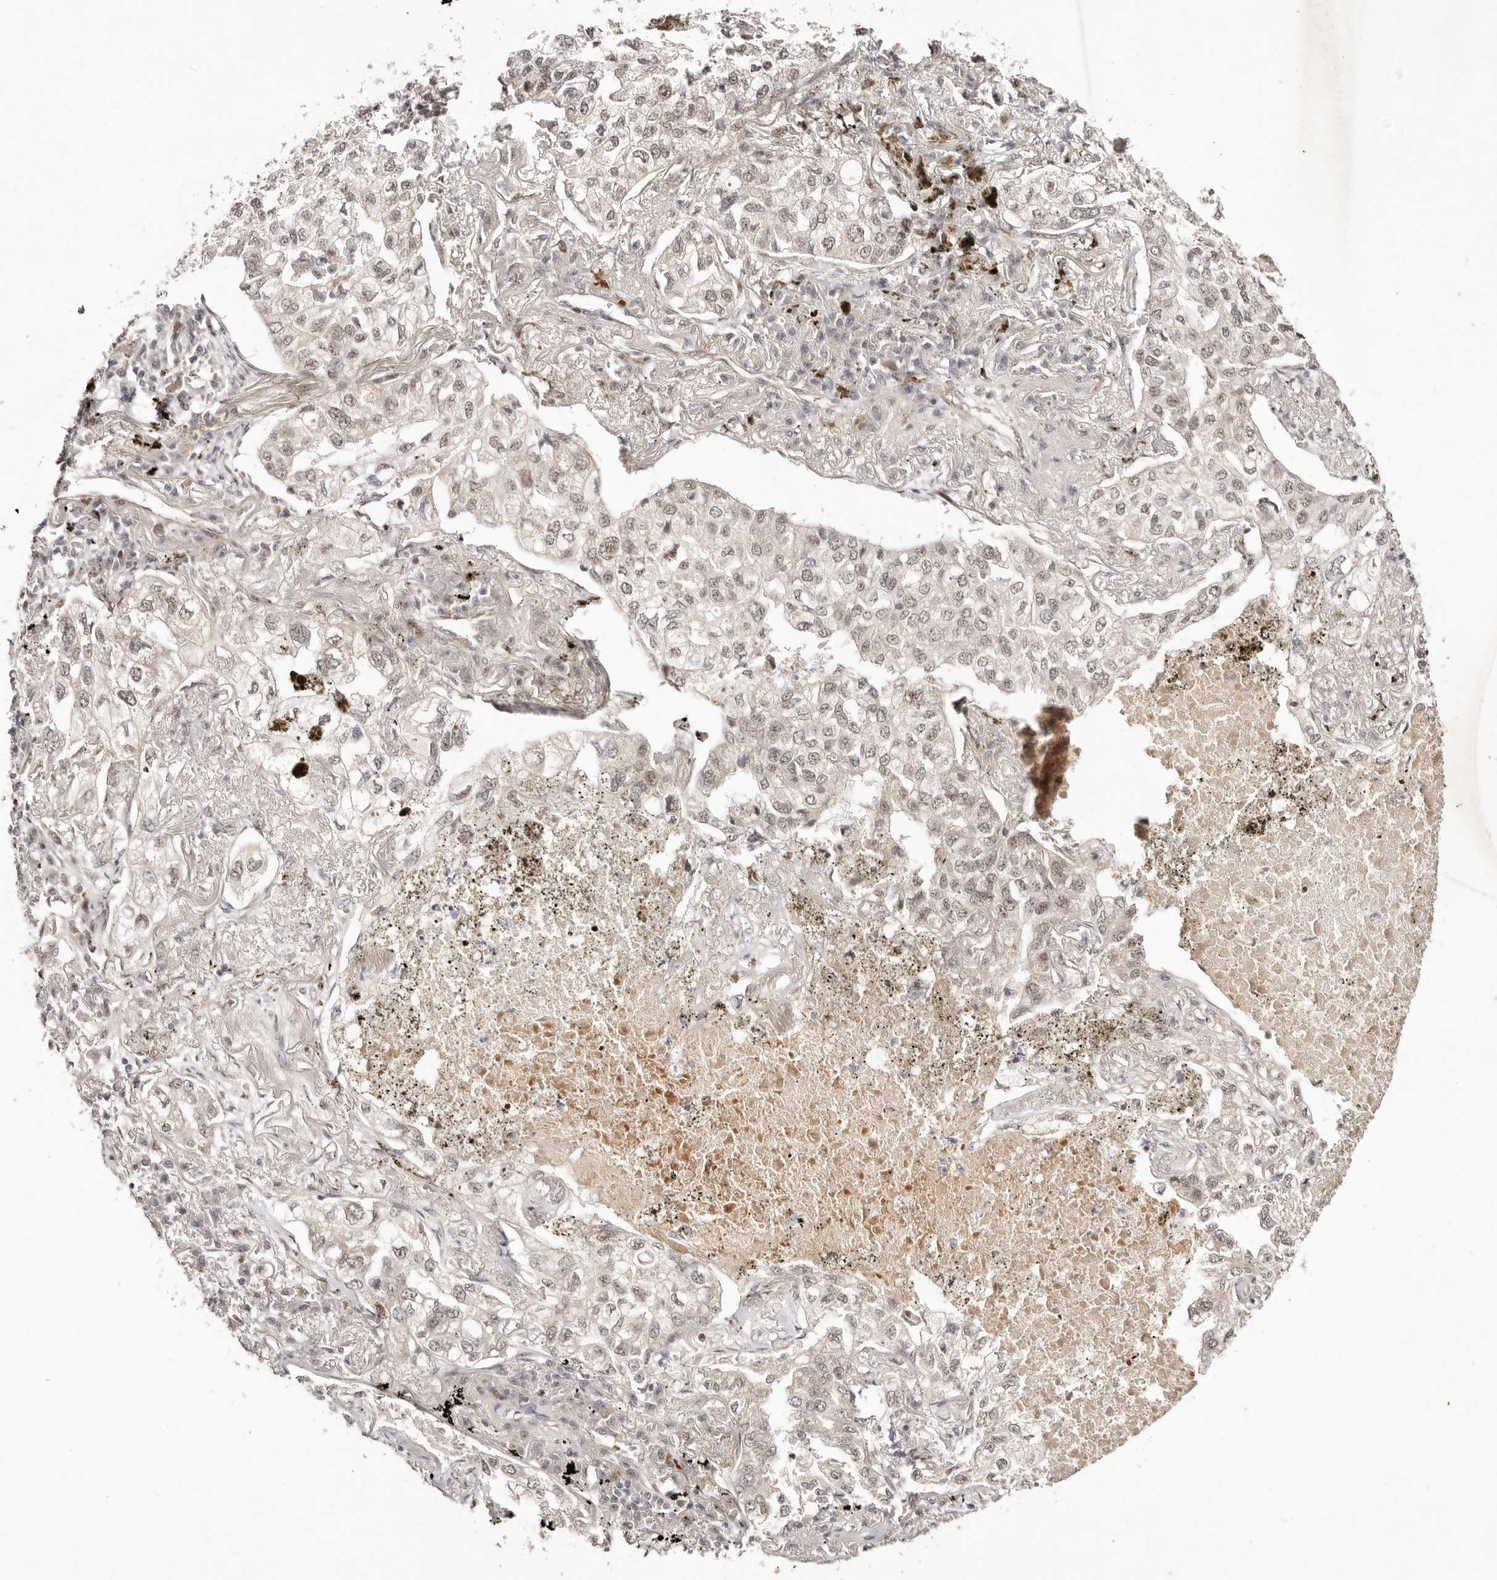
{"staining": {"intensity": "weak", "quantity": "25%-75%", "location": "nuclear"}, "tissue": "lung cancer", "cell_type": "Tumor cells", "image_type": "cancer", "snomed": [{"axis": "morphology", "description": "Adenocarcinoma, NOS"}, {"axis": "topography", "description": "Lung"}], "caption": "Protein staining displays weak nuclear expression in approximately 25%-75% of tumor cells in lung cancer (adenocarcinoma).", "gene": "WRN", "patient": {"sex": "male", "age": 65}}